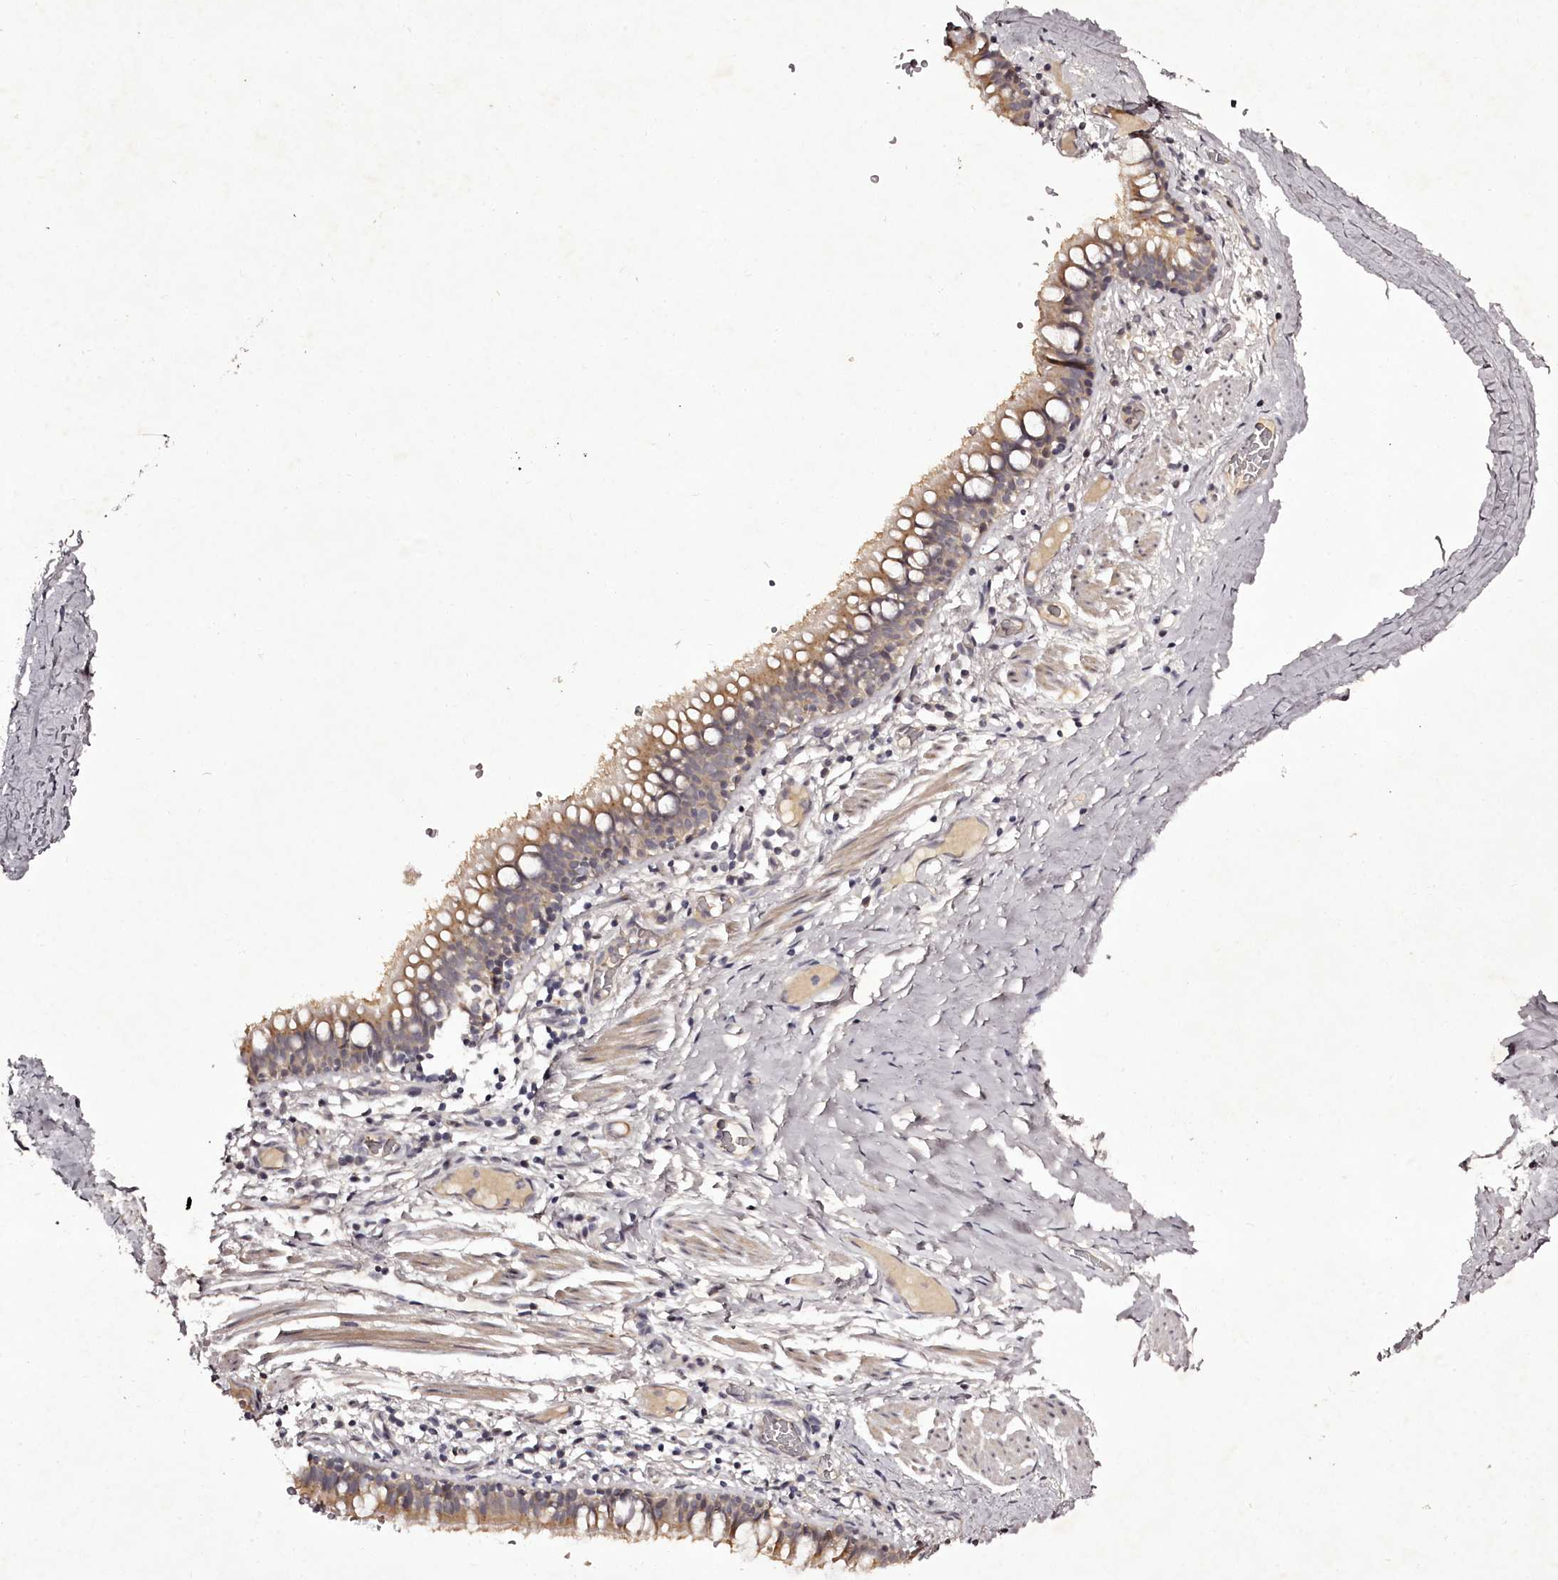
{"staining": {"intensity": "moderate", "quantity": "<25%", "location": "cytoplasmic/membranous"}, "tissue": "bronchus", "cell_type": "Respiratory epithelial cells", "image_type": "normal", "snomed": [{"axis": "morphology", "description": "Normal tissue, NOS"}, {"axis": "topography", "description": "Cartilage tissue"}, {"axis": "topography", "description": "Bronchus"}], "caption": "This is an image of immunohistochemistry staining of unremarkable bronchus, which shows moderate expression in the cytoplasmic/membranous of respiratory epithelial cells.", "gene": "RBMXL2", "patient": {"sex": "female", "age": 36}}